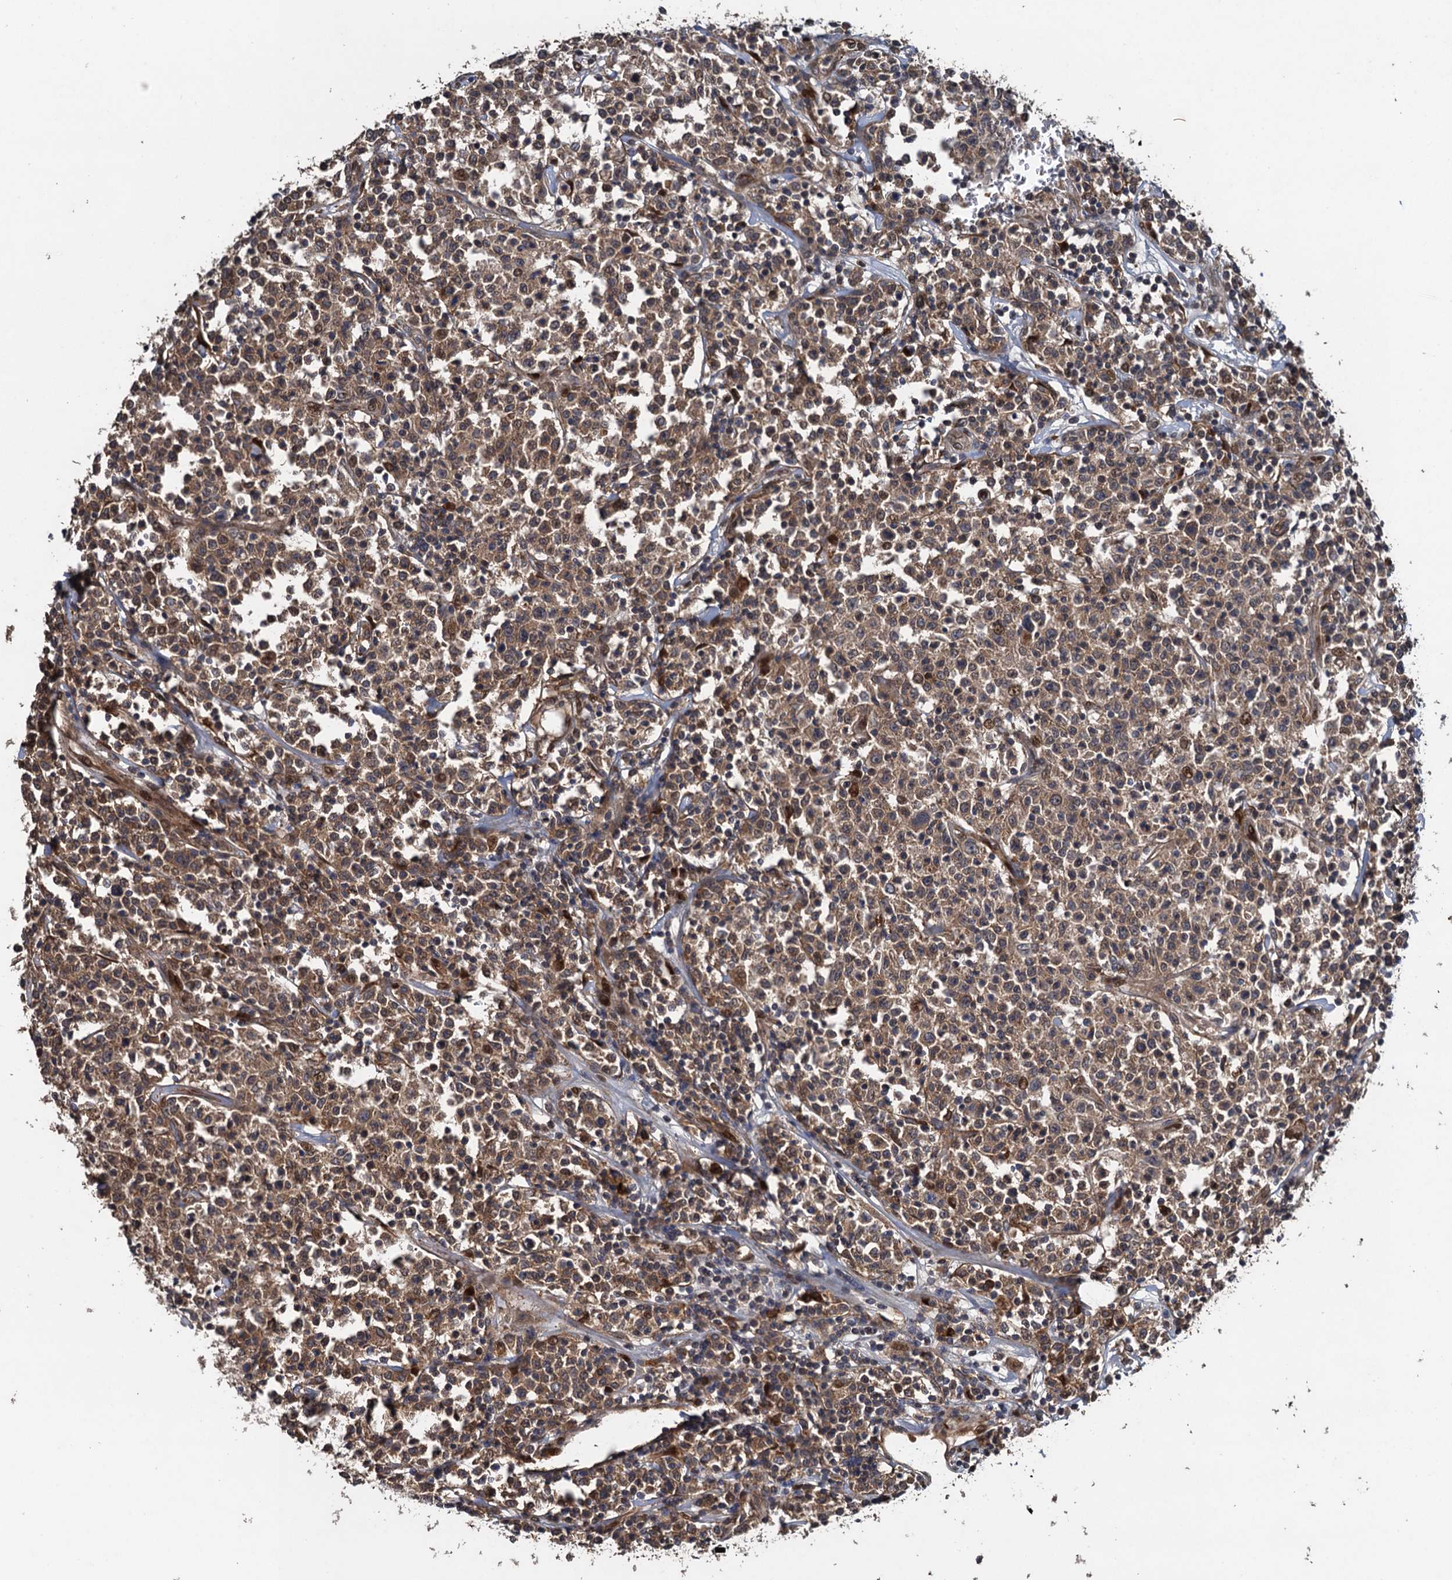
{"staining": {"intensity": "moderate", "quantity": ">75%", "location": "cytoplasmic/membranous"}, "tissue": "lymphoma", "cell_type": "Tumor cells", "image_type": "cancer", "snomed": [{"axis": "morphology", "description": "Malignant lymphoma, non-Hodgkin's type, Low grade"}, {"axis": "topography", "description": "Small intestine"}], "caption": "Immunohistochemistry (IHC) micrograph of neoplastic tissue: human low-grade malignant lymphoma, non-Hodgkin's type stained using IHC displays medium levels of moderate protein expression localized specifically in the cytoplasmic/membranous of tumor cells, appearing as a cytoplasmic/membranous brown color.", "gene": "RHOBTB1", "patient": {"sex": "female", "age": 59}}